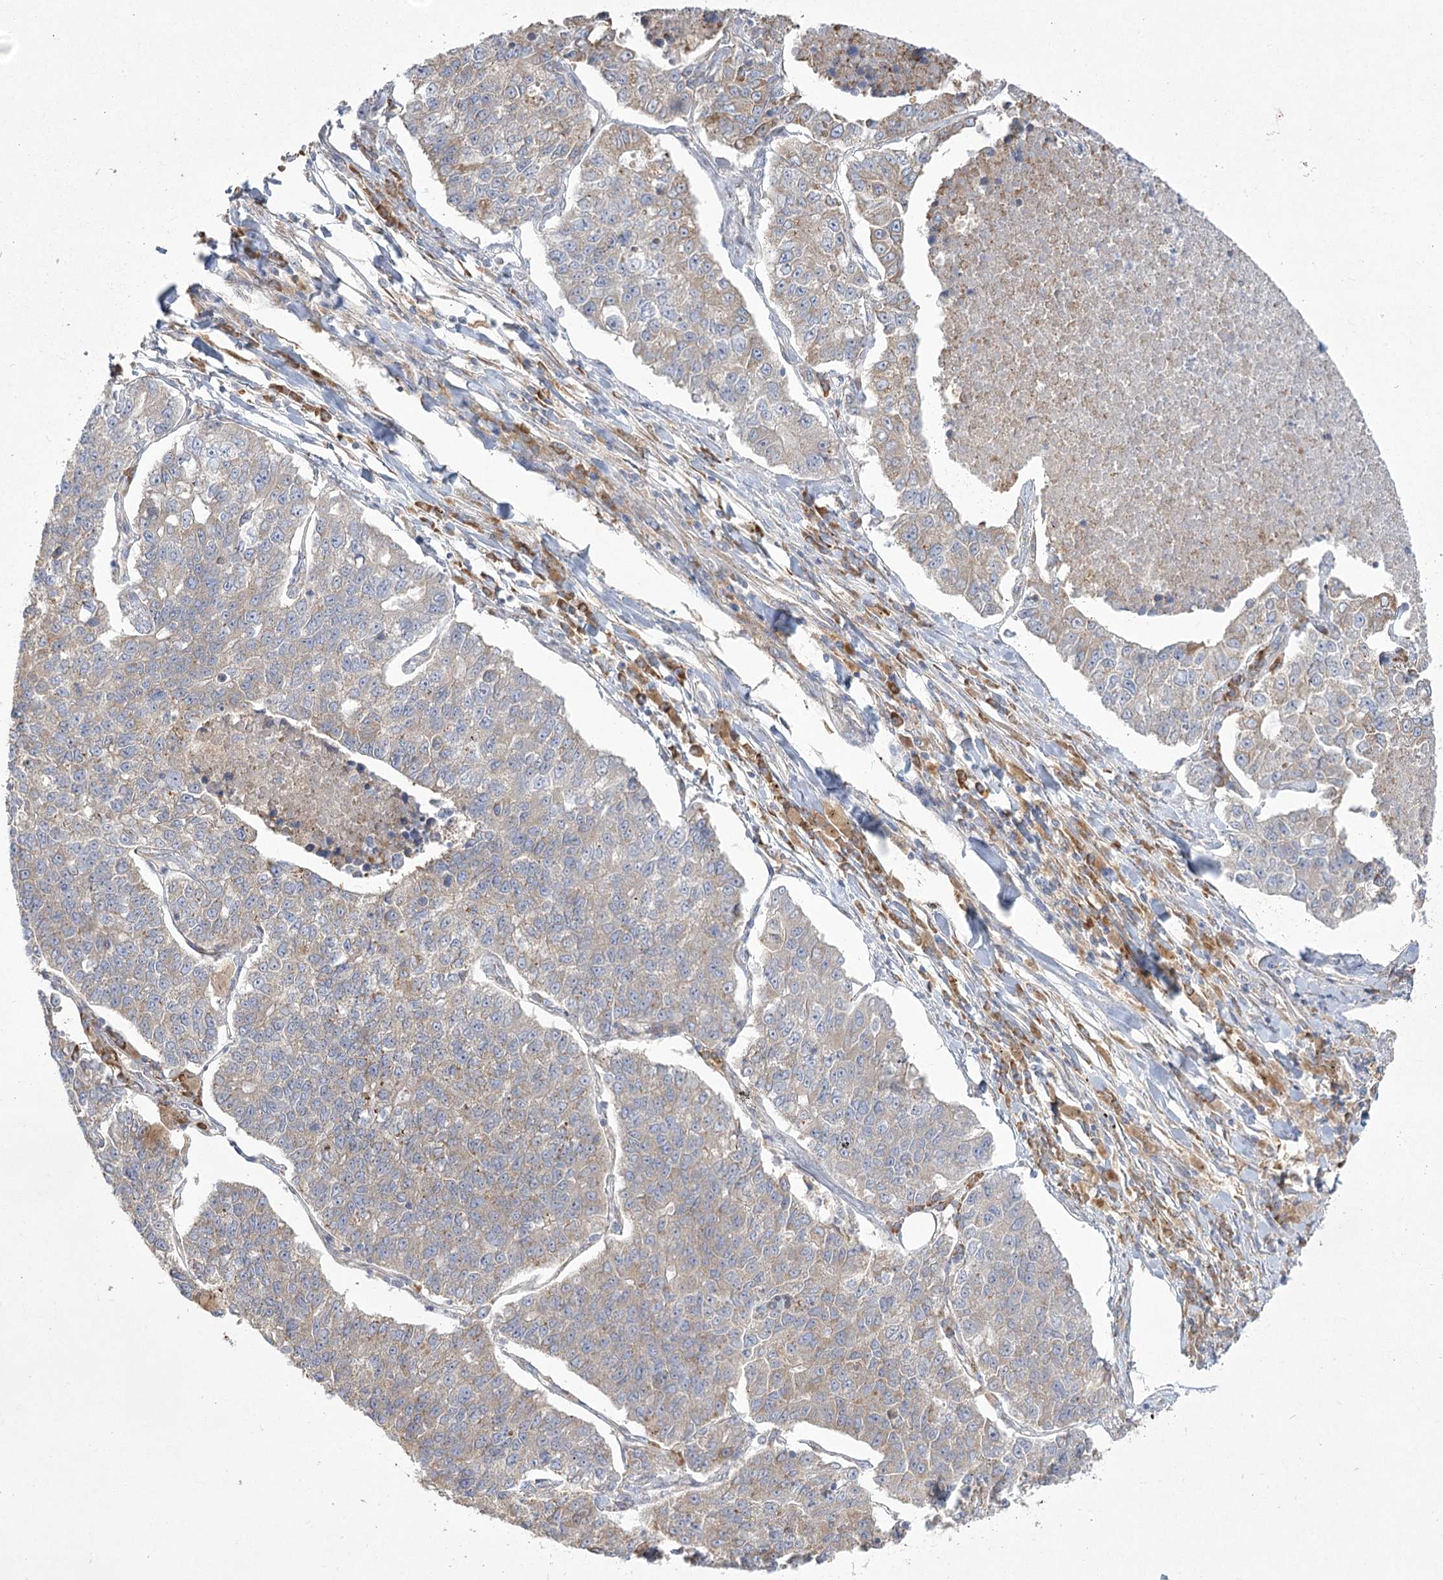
{"staining": {"intensity": "weak", "quantity": "<25%", "location": "cytoplasmic/membranous"}, "tissue": "lung cancer", "cell_type": "Tumor cells", "image_type": "cancer", "snomed": [{"axis": "morphology", "description": "Adenocarcinoma, NOS"}, {"axis": "topography", "description": "Lung"}], "caption": "A micrograph of lung adenocarcinoma stained for a protein demonstrates no brown staining in tumor cells.", "gene": "CAMTA1", "patient": {"sex": "male", "age": 49}}